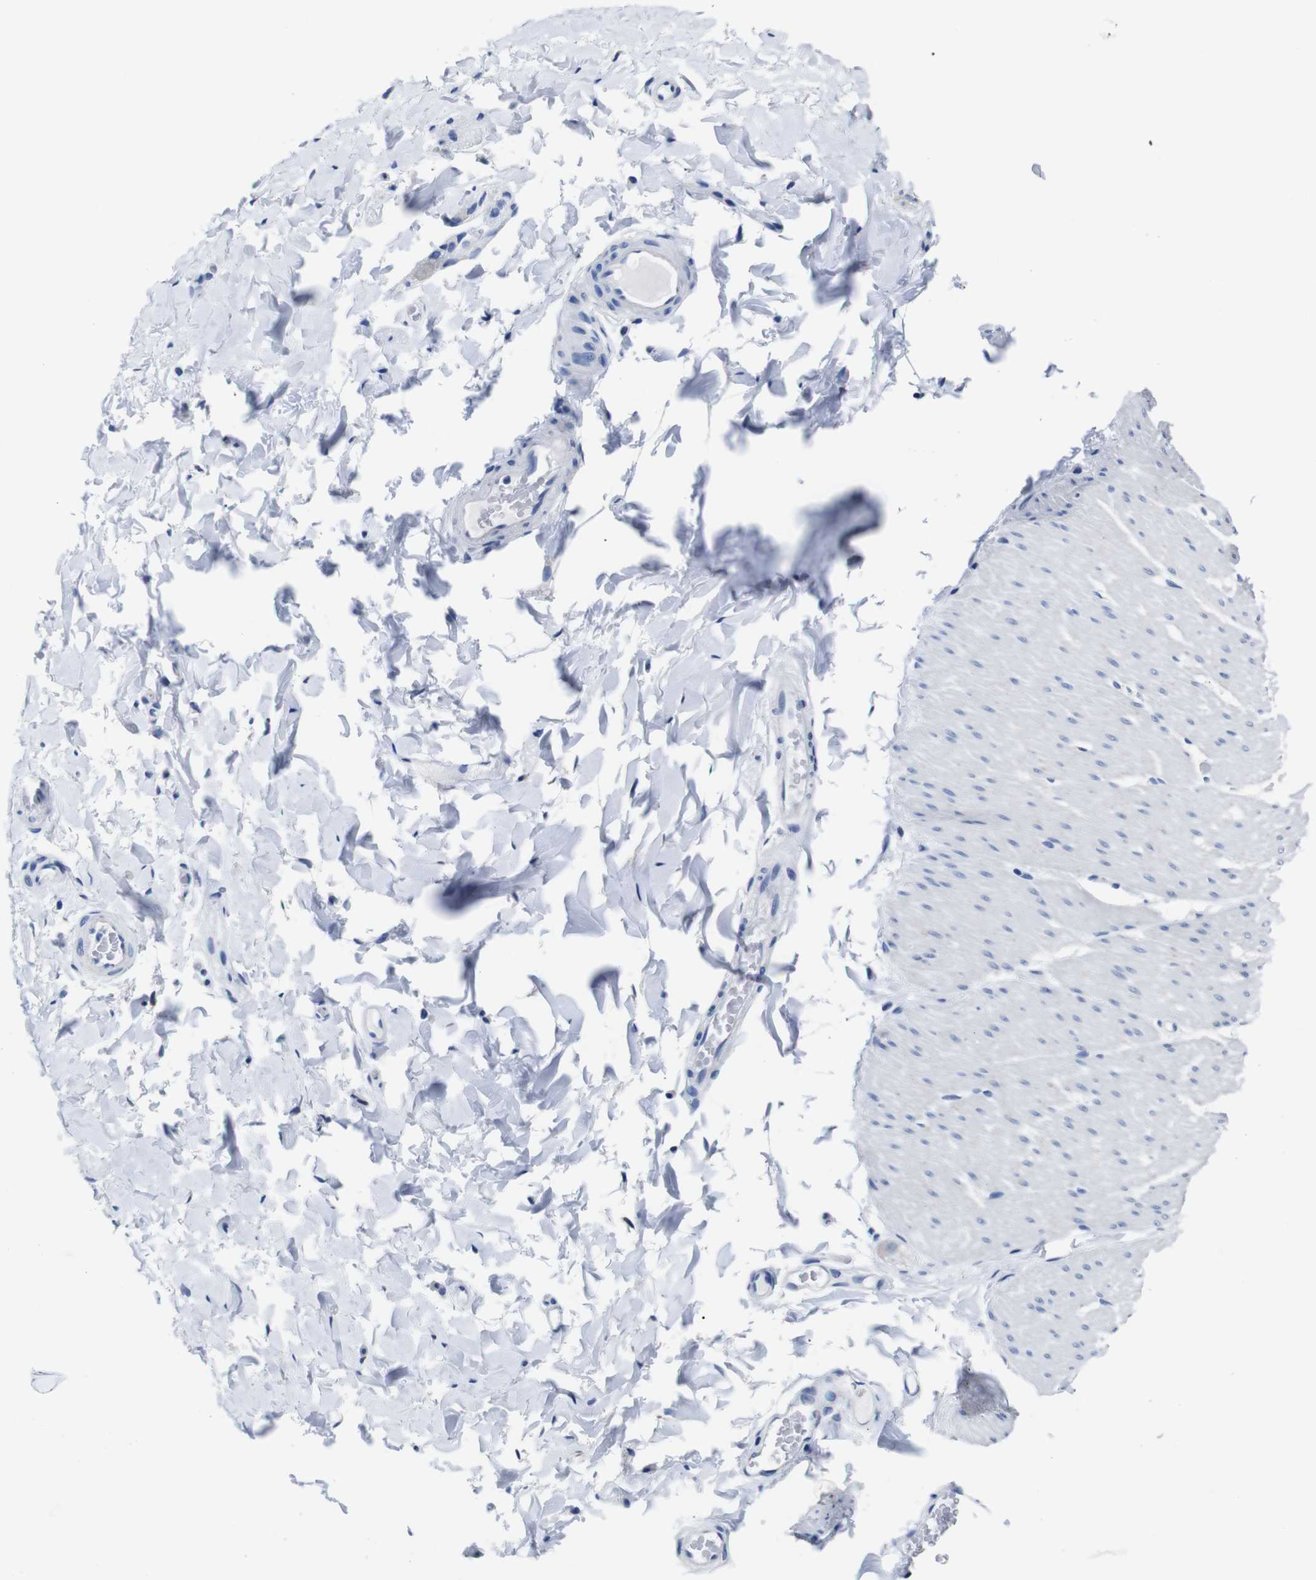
{"staining": {"intensity": "negative", "quantity": "none", "location": "none"}, "tissue": "smooth muscle", "cell_type": "Smooth muscle cells", "image_type": "normal", "snomed": [{"axis": "morphology", "description": "Normal tissue, NOS"}, {"axis": "topography", "description": "Smooth muscle"}, {"axis": "topography", "description": "Colon"}], "caption": "This micrograph is of normal smooth muscle stained with immunohistochemistry to label a protein in brown with the nuclei are counter-stained blue. There is no expression in smooth muscle cells.", "gene": "SNX19", "patient": {"sex": "male", "age": 67}}